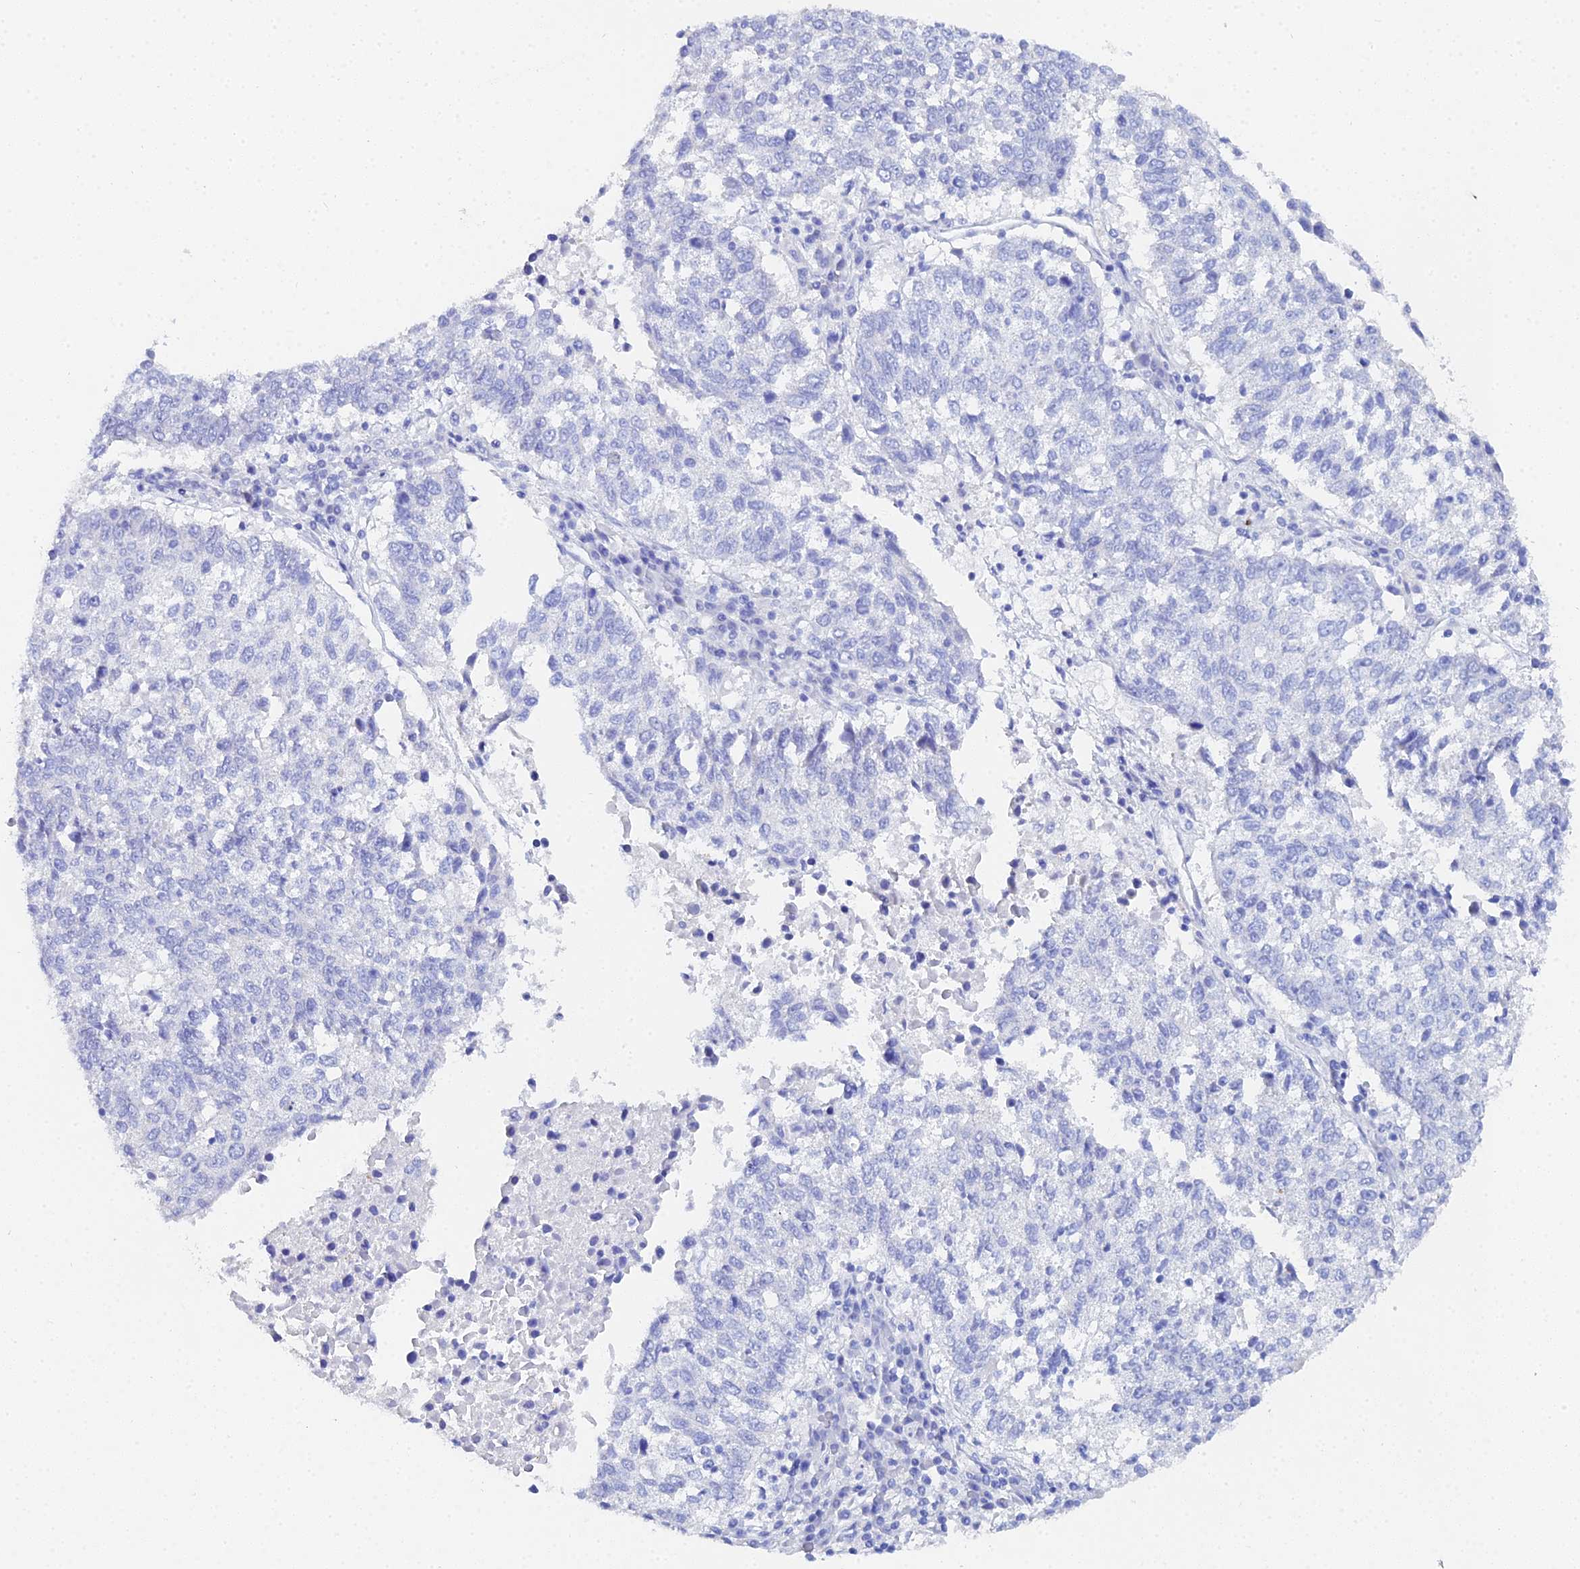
{"staining": {"intensity": "negative", "quantity": "none", "location": "none"}, "tissue": "lung cancer", "cell_type": "Tumor cells", "image_type": "cancer", "snomed": [{"axis": "morphology", "description": "Squamous cell carcinoma, NOS"}, {"axis": "topography", "description": "Lung"}], "caption": "This is an immunohistochemistry photomicrograph of human lung squamous cell carcinoma. There is no staining in tumor cells.", "gene": "CELA3A", "patient": {"sex": "male", "age": 73}}